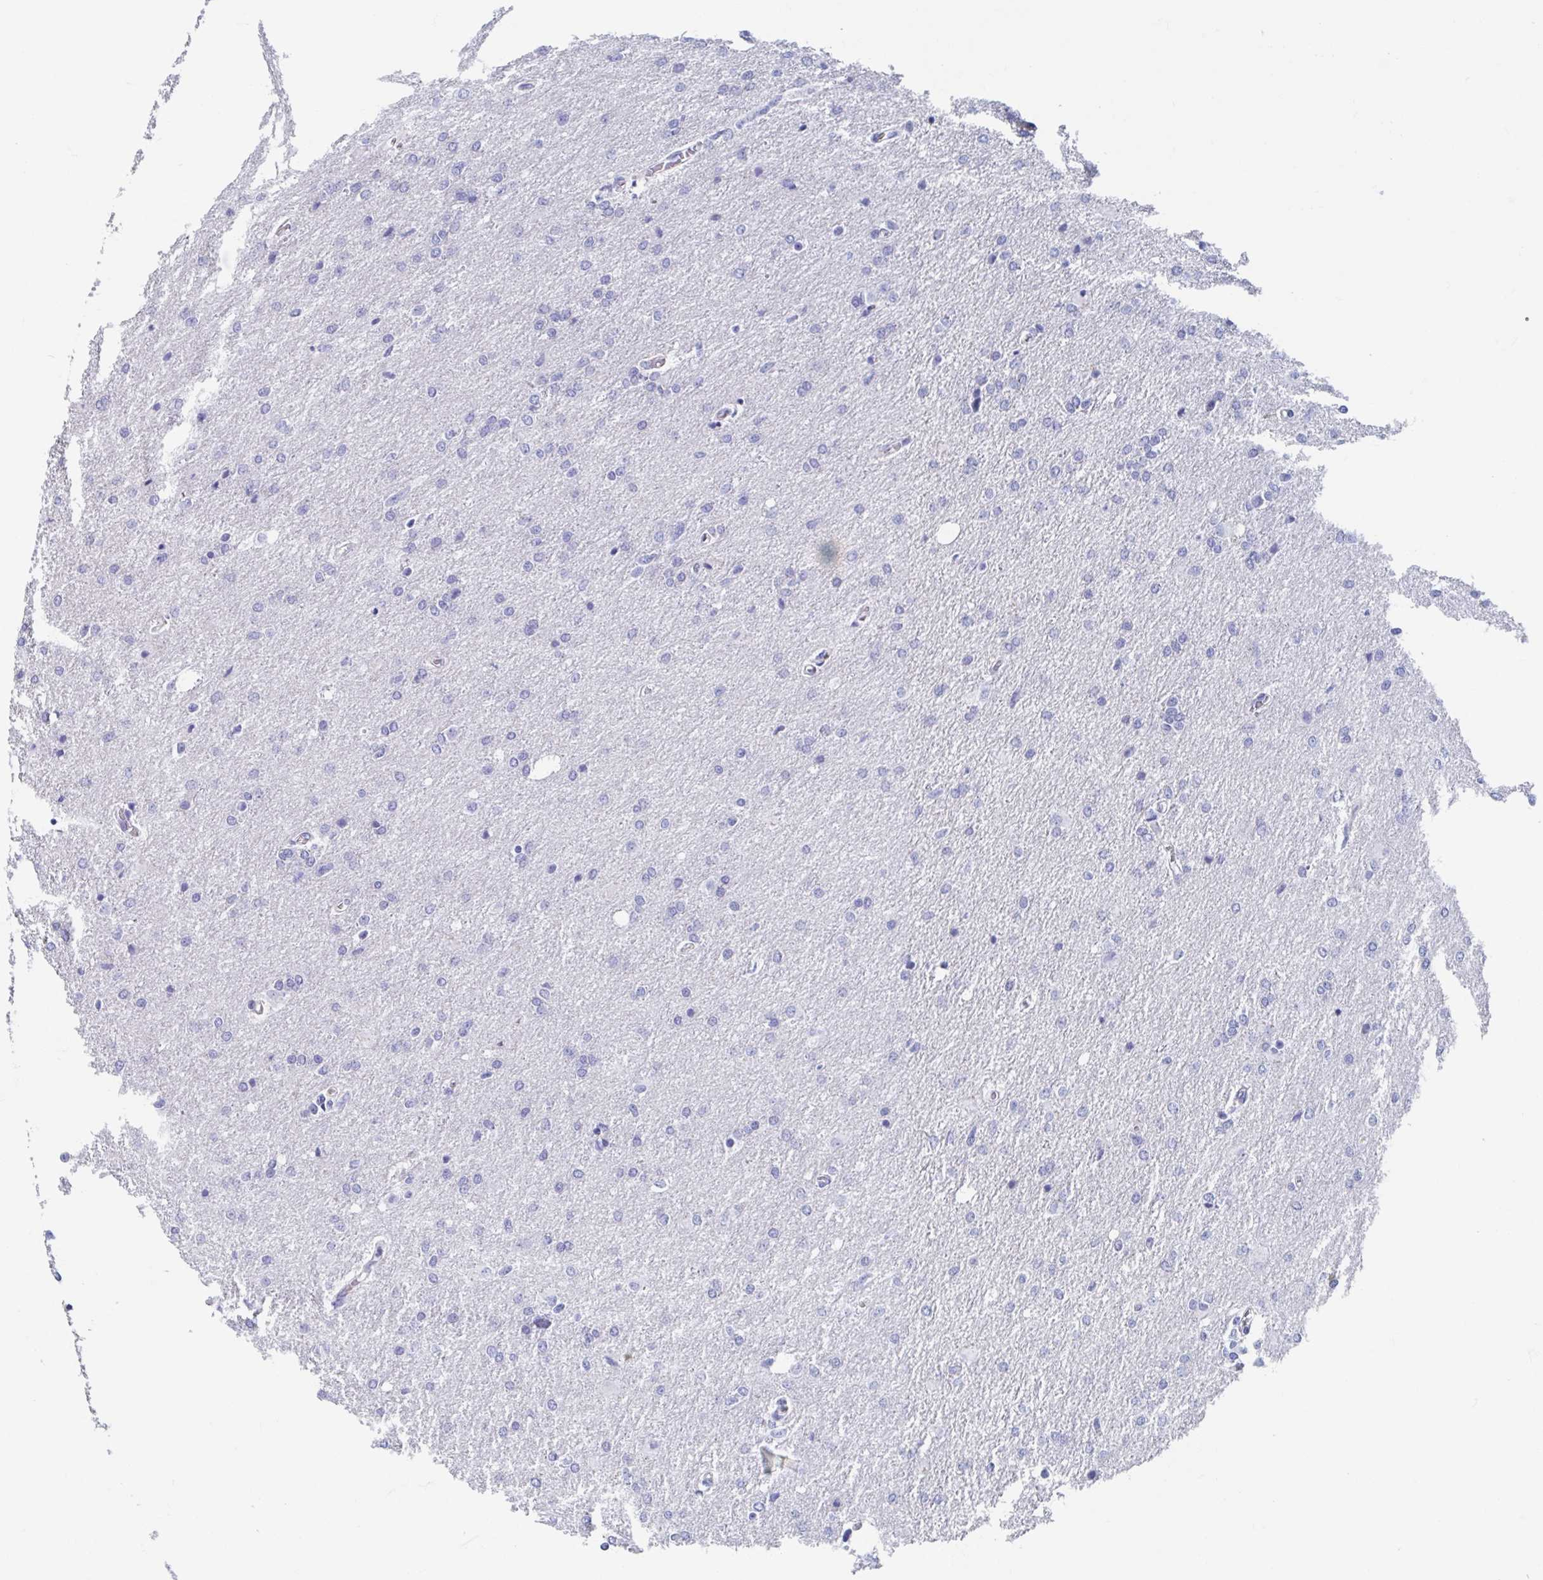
{"staining": {"intensity": "negative", "quantity": "none", "location": "none"}, "tissue": "glioma", "cell_type": "Tumor cells", "image_type": "cancer", "snomed": [{"axis": "morphology", "description": "Glioma, malignant, High grade"}, {"axis": "topography", "description": "Brain"}], "caption": "Immunohistochemistry image of neoplastic tissue: human glioma stained with DAB (3,3'-diaminobenzidine) displays no significant protein expression in tumor cells.", "gene": "SHCBP1L", "patient": {"sex": "male", "age": 68}}